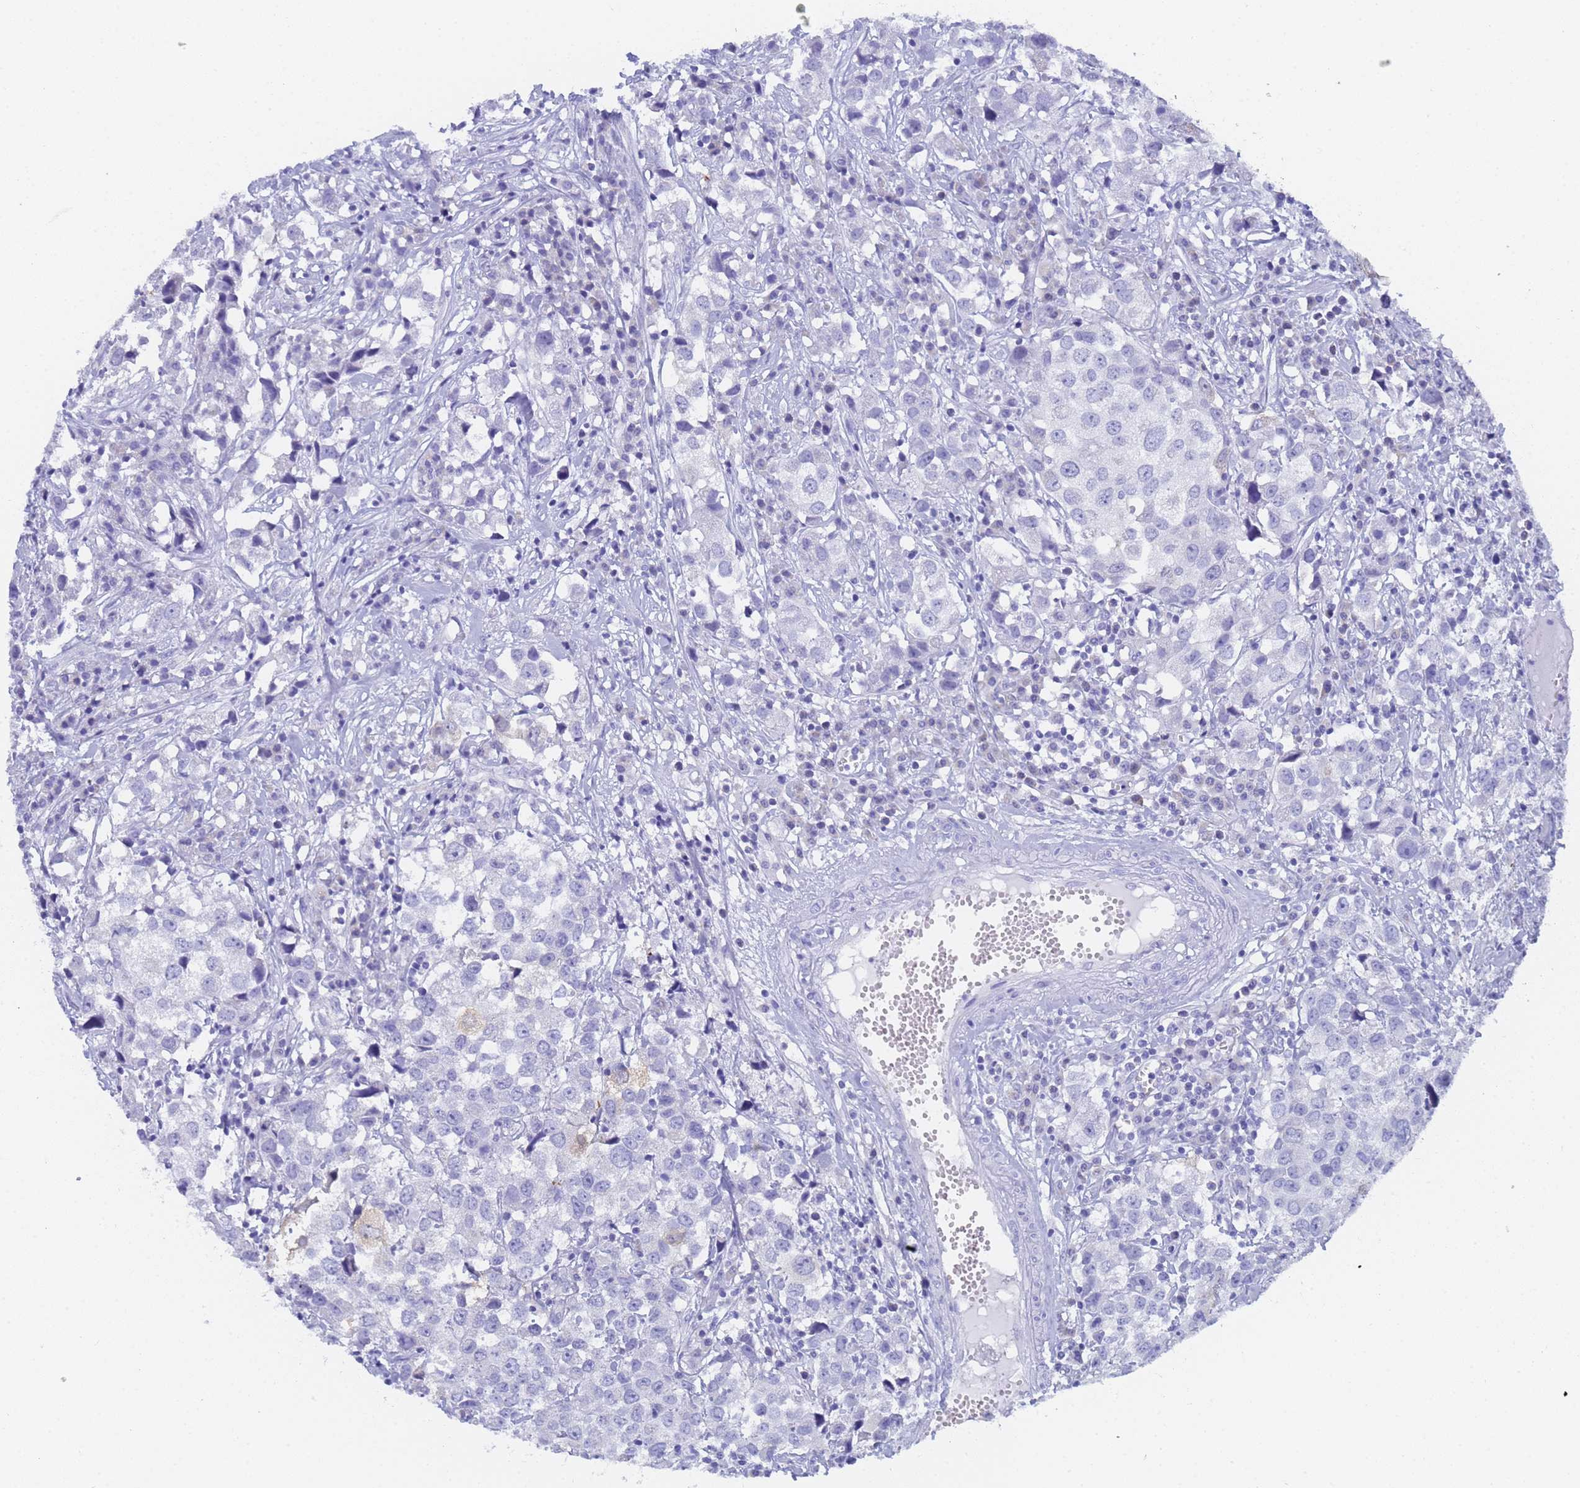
{"staining": {"intensity": "negative", "quantity": "none", "location": "none"}, "tissue": "urothelial cancer", "cell_type": "Tumor cells", "image_type": "cancer", "snomed": [{"axis": "morphology", "description": "Urothelial carcinoma, High grade"}, {"axis": "topography", "description": "Urinary bladder"}], "caption": "Urothelial cancer was stained to show a protein in brown. There is no significant positivity in tumor cells.", "gene": "STATH", "patient": {"sex": "female", "age": 75}}